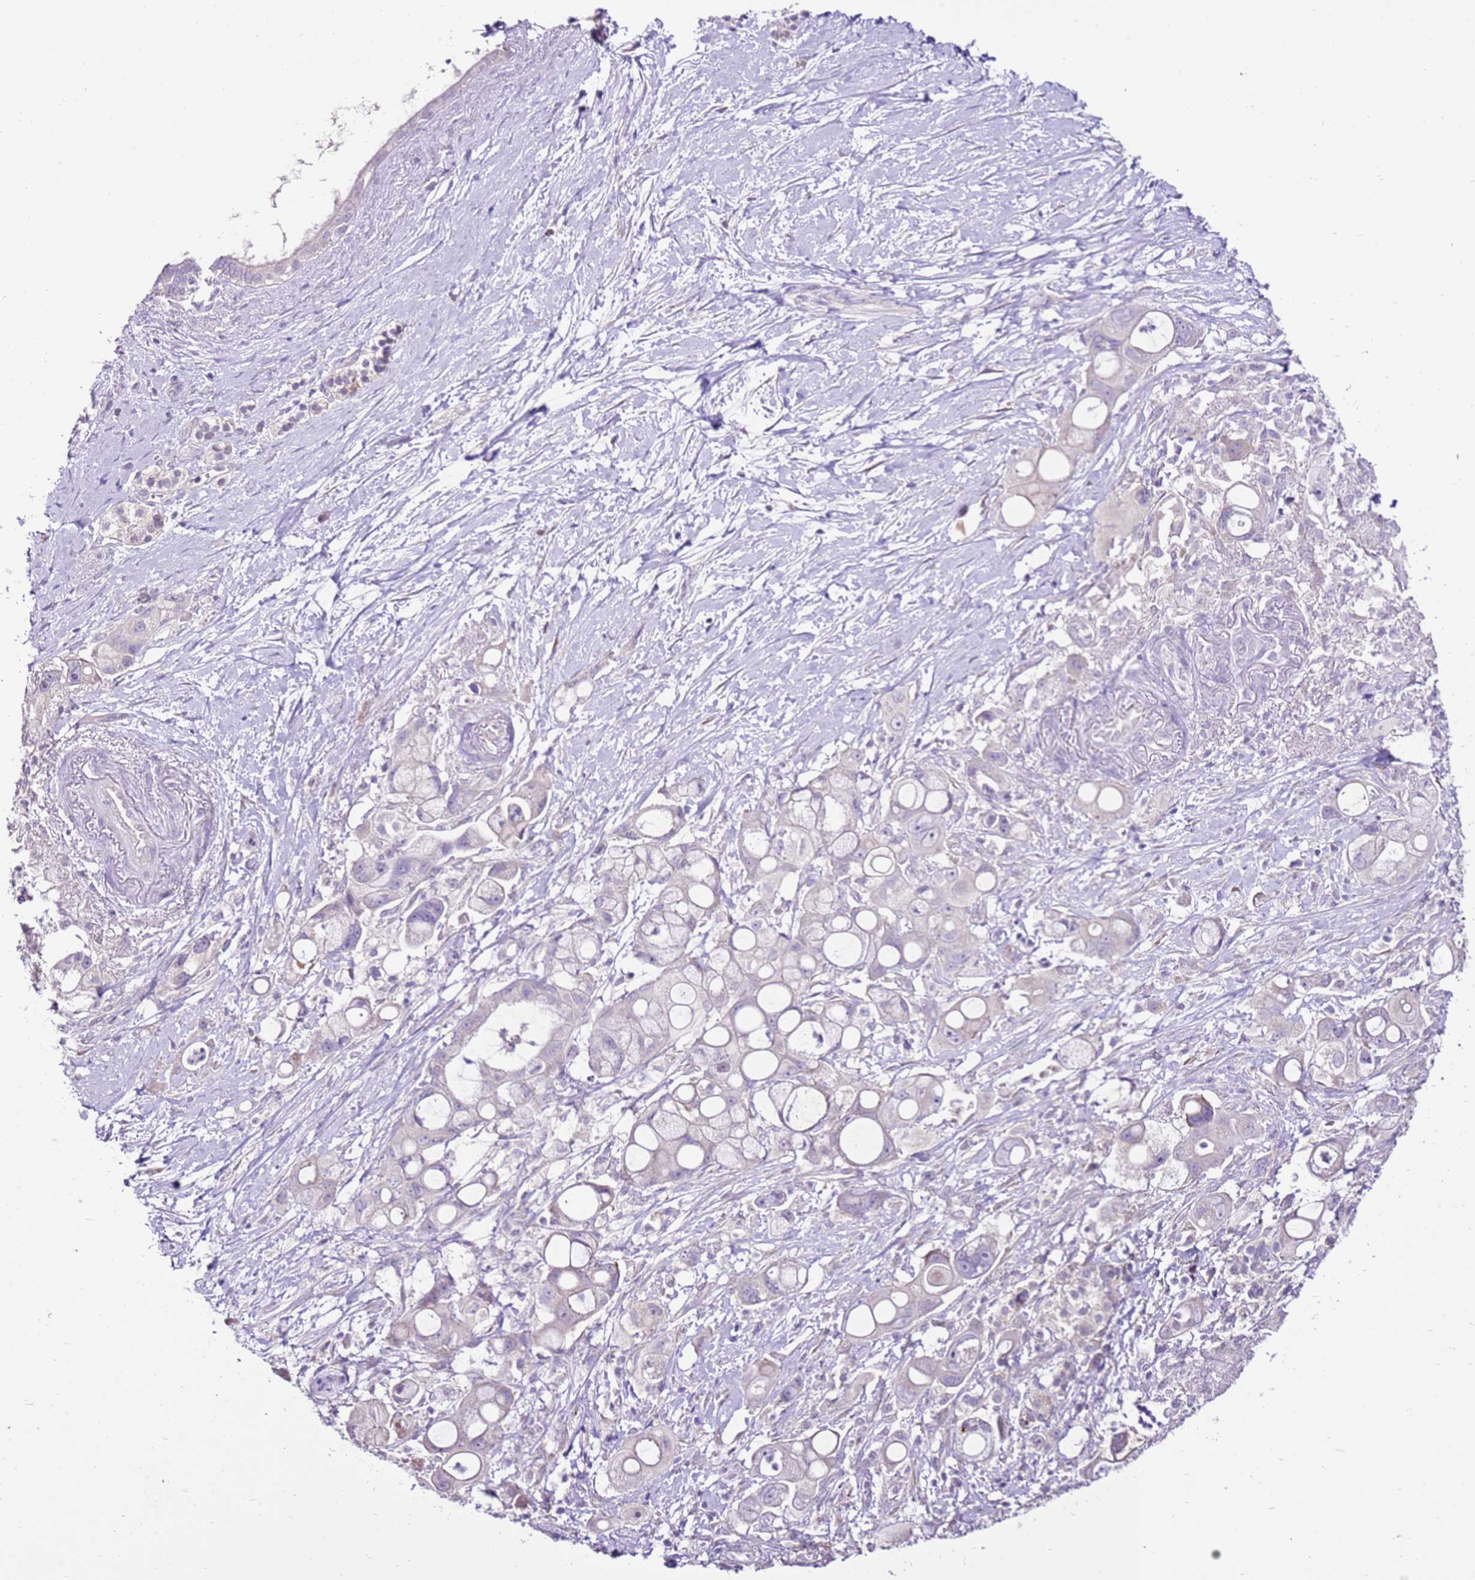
{"staining": {"intensity": "negative", "quantity": "none", "location": "none"}, "tissue": "pancreatic cancer", "cell_type": "Tumor cells", "image_type": "cancer", "snomed": [{"axis": "morphology", "description": "Adenocarcinoma, NOS"}, {"axis": "topography", "description": "Pancreas"}], "caption": "A histopathology image of human adenocarcinoma (pancreatic) is negative for staining in tumor cells. Nuclei are stained in blue.", "gene": "SLC38A5", "patient": {"sex": "male", "age": 68}}